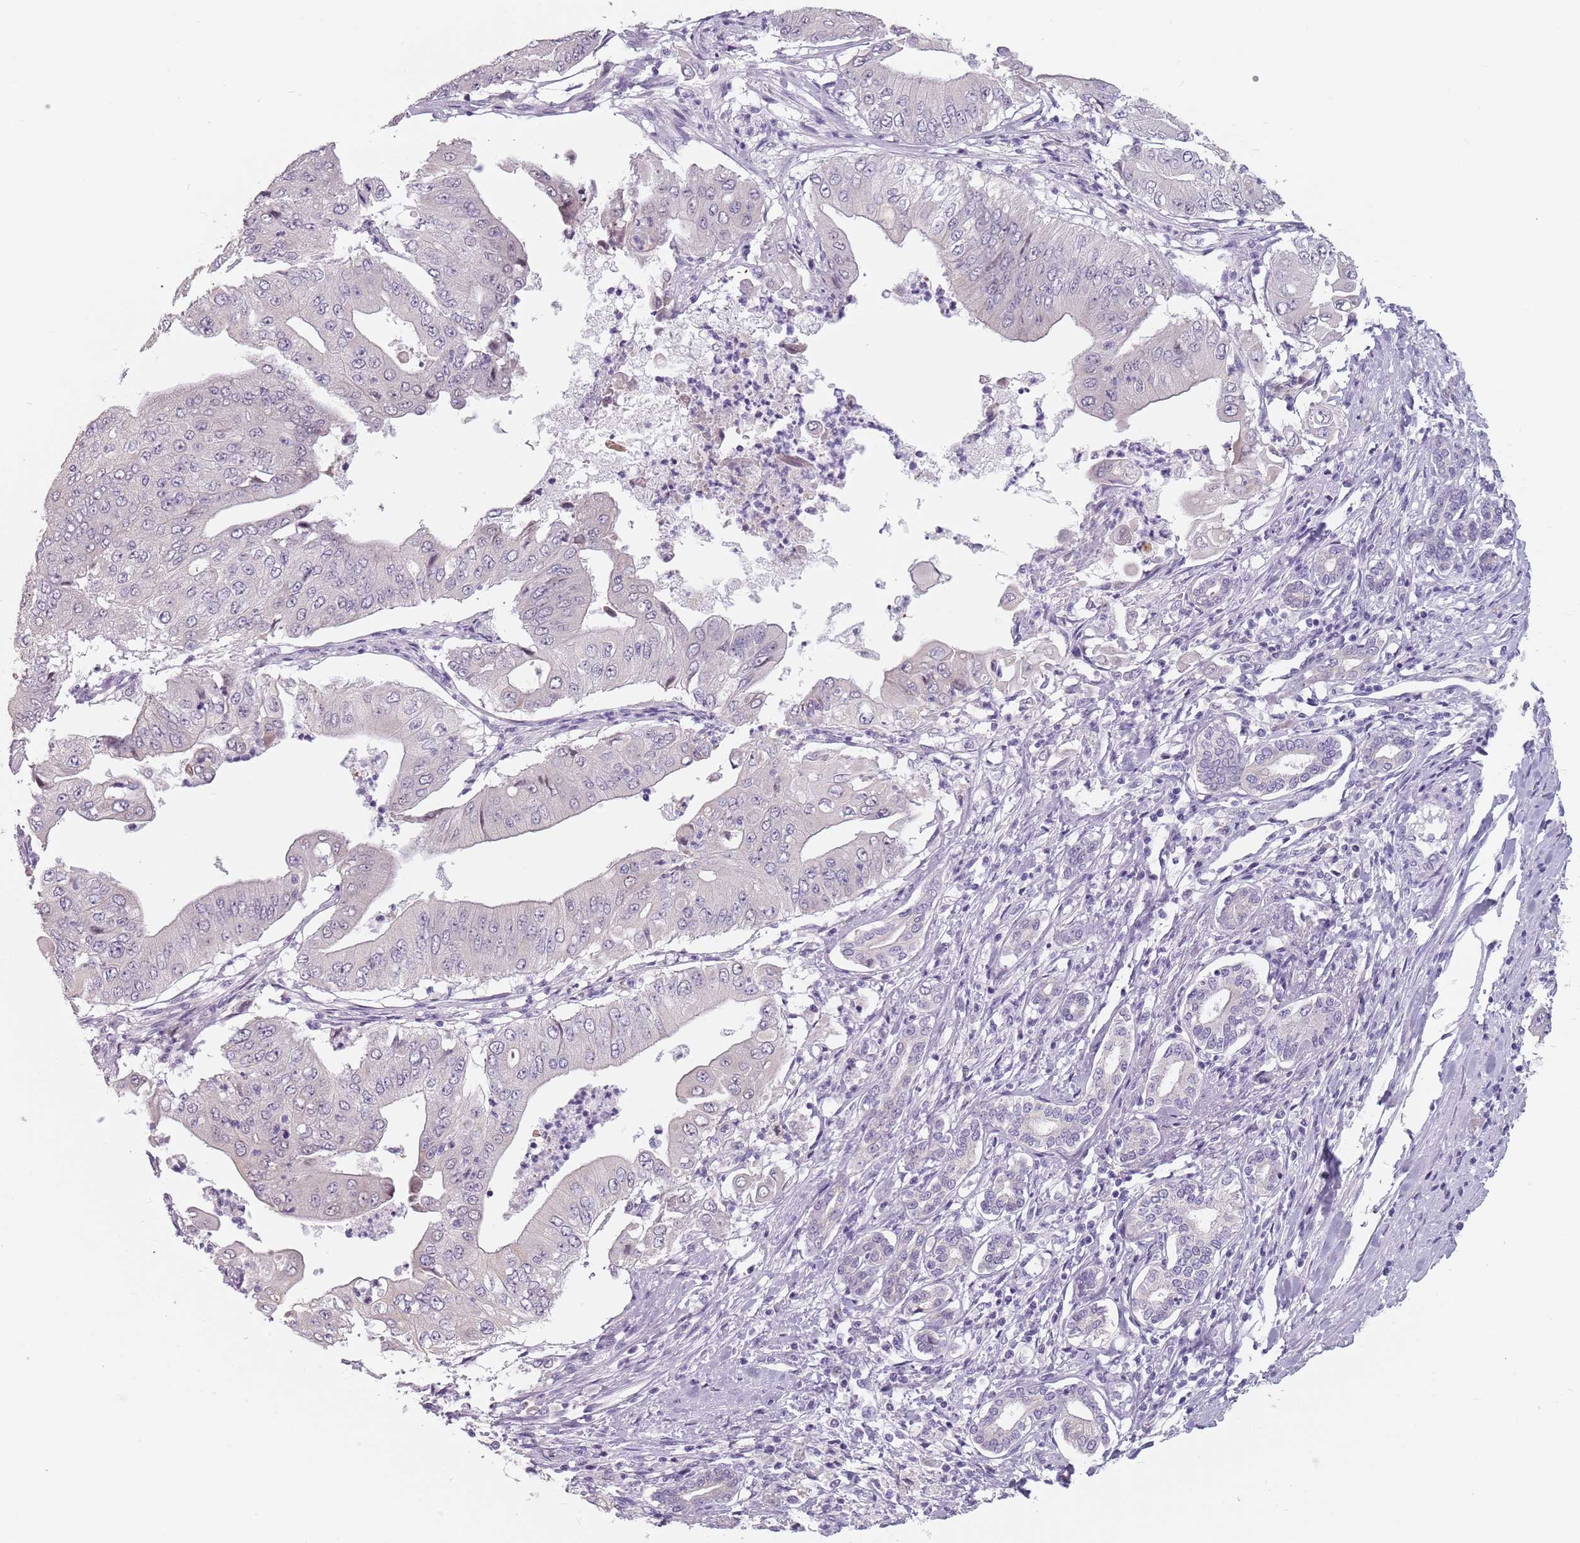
{"staining": {"intensity": "negative", "quantity": "none", "location": "none"}, "tissue": "pancreatic cancer", "cell_type": "Tumor cells", "image_type": "cancer", "snomed": [{"axis": "morphology", "description": "Adenocarcinoma, NOS"}, {"axis": "topography", "description": "Pancreas"}], "caption": "Human pancreatic adenocarcinoma stained for a protein using immunohistochemistry (IHC) exhibits no expression in tumor cells.", "gene": "CEP19", "patient": {"sex": "female", "age": 77}}